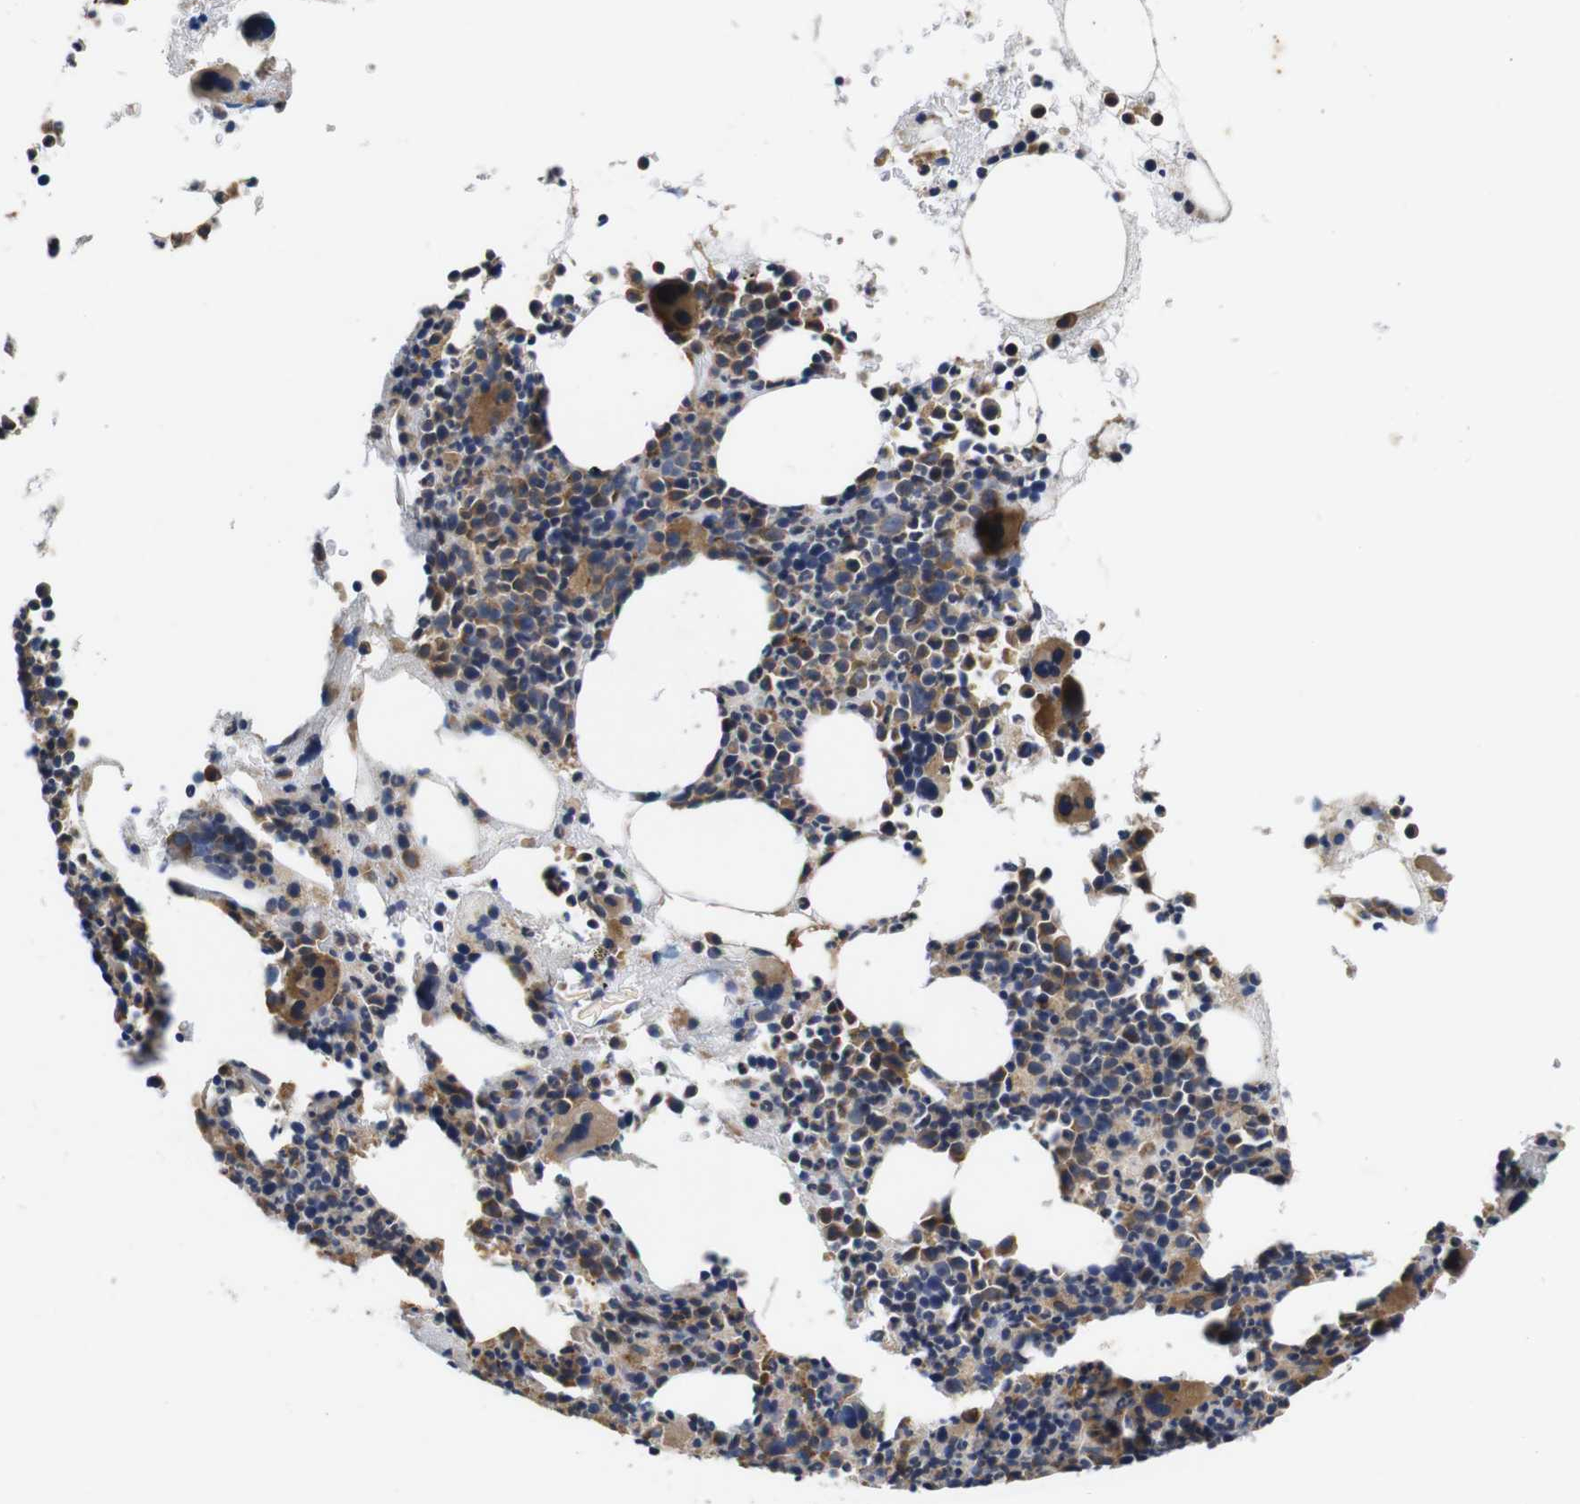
{"staining": {"intensity": "moderate", "quantity": ">75%", "location": "cytoplasmic/membranous"}, "tissue": "bone marrow", "cell_type": "Hematopoietic cells", "image_type": "normal", "snomed": [{"axis": "morphology", "description": "Normal tissue, NOS"}, {"axis": "morphology", "description": "Inflammation, NOS"}, {"axis": "topography", "description": "Bone marrow"}], "caption": "The photomicrograph demonstrates a brown stain indicating the presence of a protein in the cytoplasmic/membranous of hematopoietic cells in bone marrow. (IHC, brightfield microscopy, high magnification).", "gene": "MARCHF7", "patient": {"sex": "male", "age": 73}}